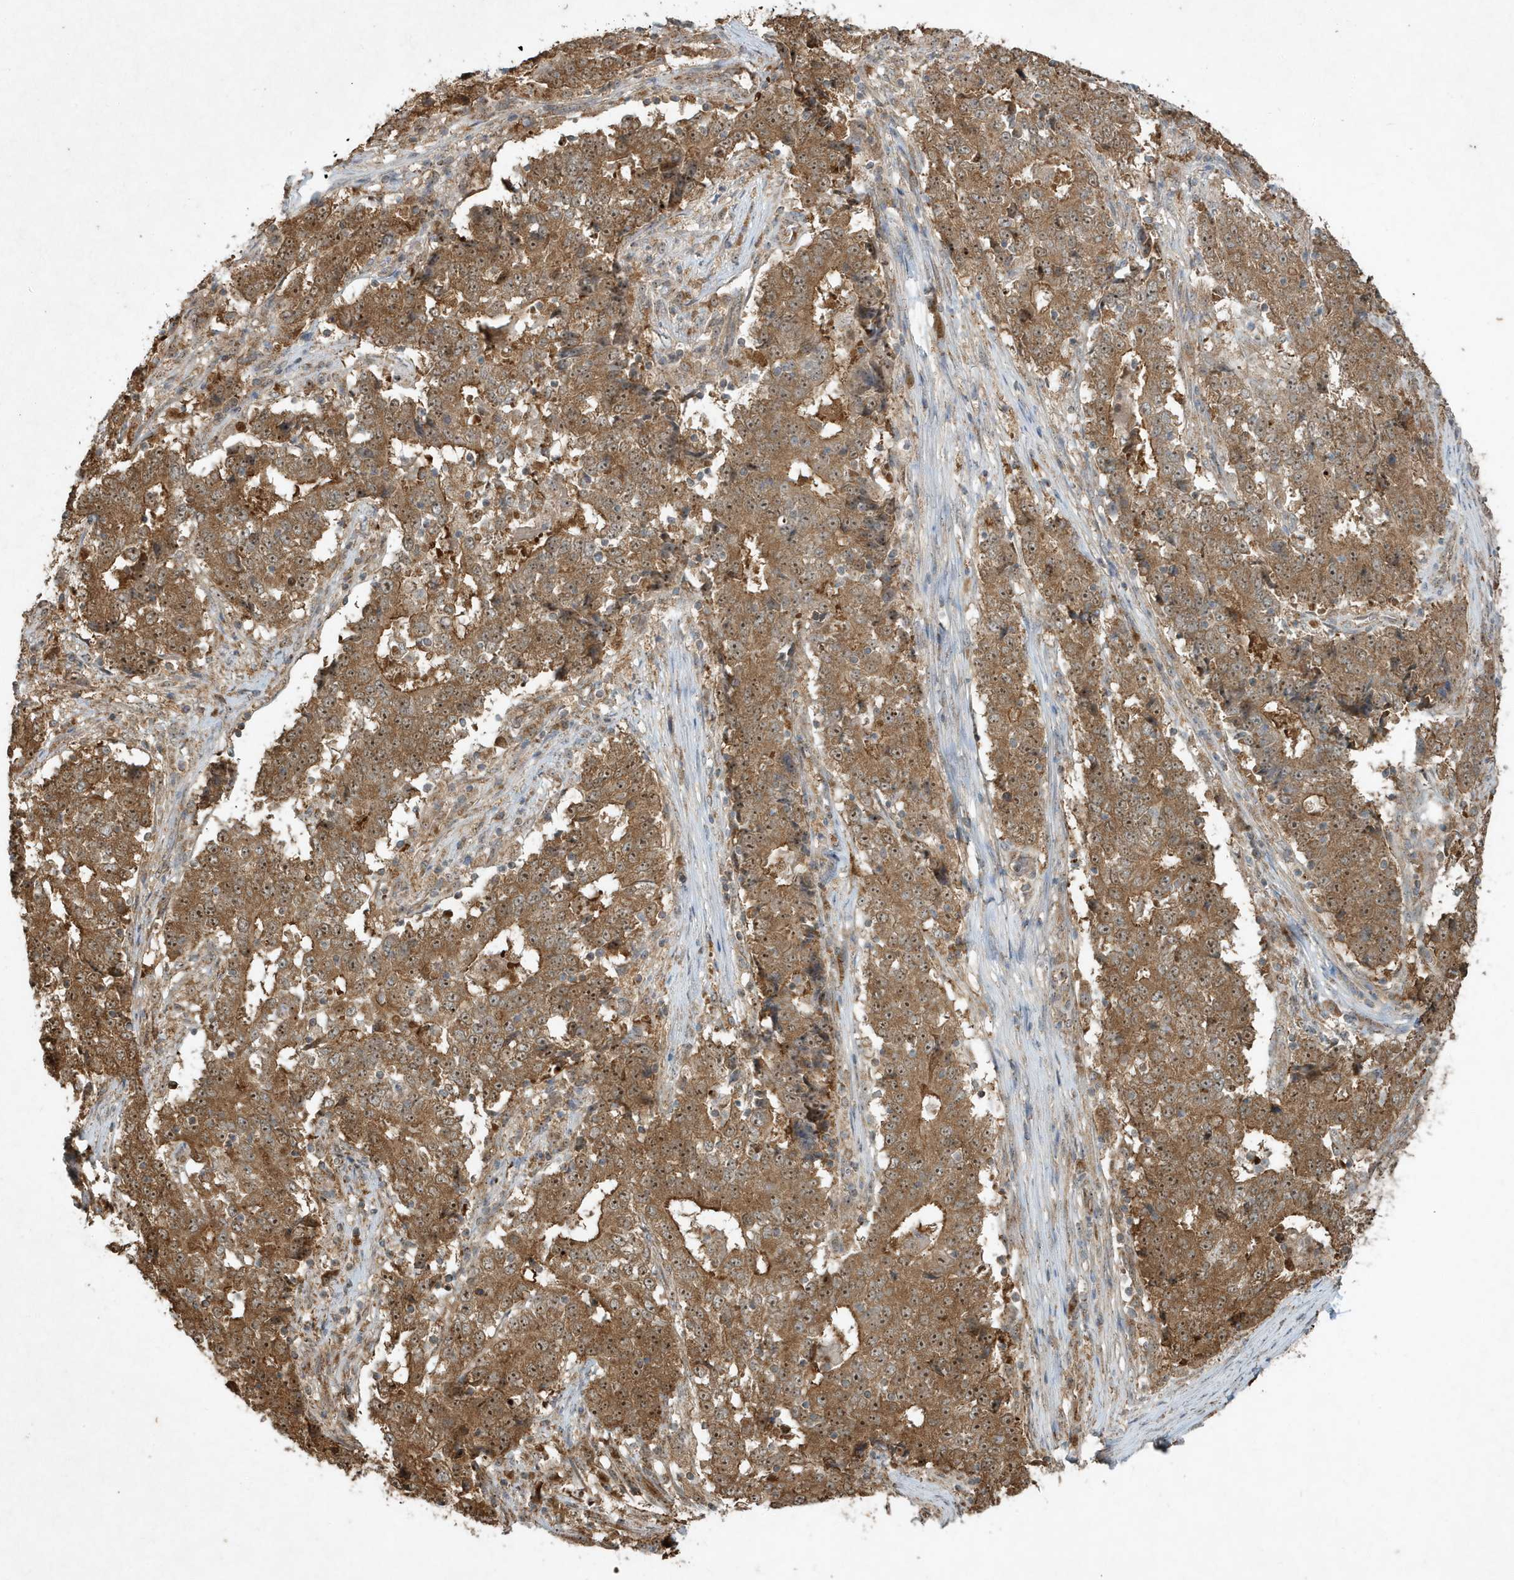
{"staining": {"intensity": "moderate", "quantity": ">75%", "location": "cytoplasmic/membranous,nuclear"}, "tissue": "stomach cancer", "cell_type": "Tumor cells", "image_type": "cancer", "snomed": [{"axis": "morphology", "description": "Adenocarcinoma, NOS"}, {"axis": "topography", "description": "Stomach"}], "caption": "Brown immunohistochemical staining in stomach adenocarcinoma reveals moderate cytoplasmic/membranous and nuclear expression in approximately >75% of tumor cells.", "gene": "ABCB9", "patient": {"sex": "male", "age": 59}}